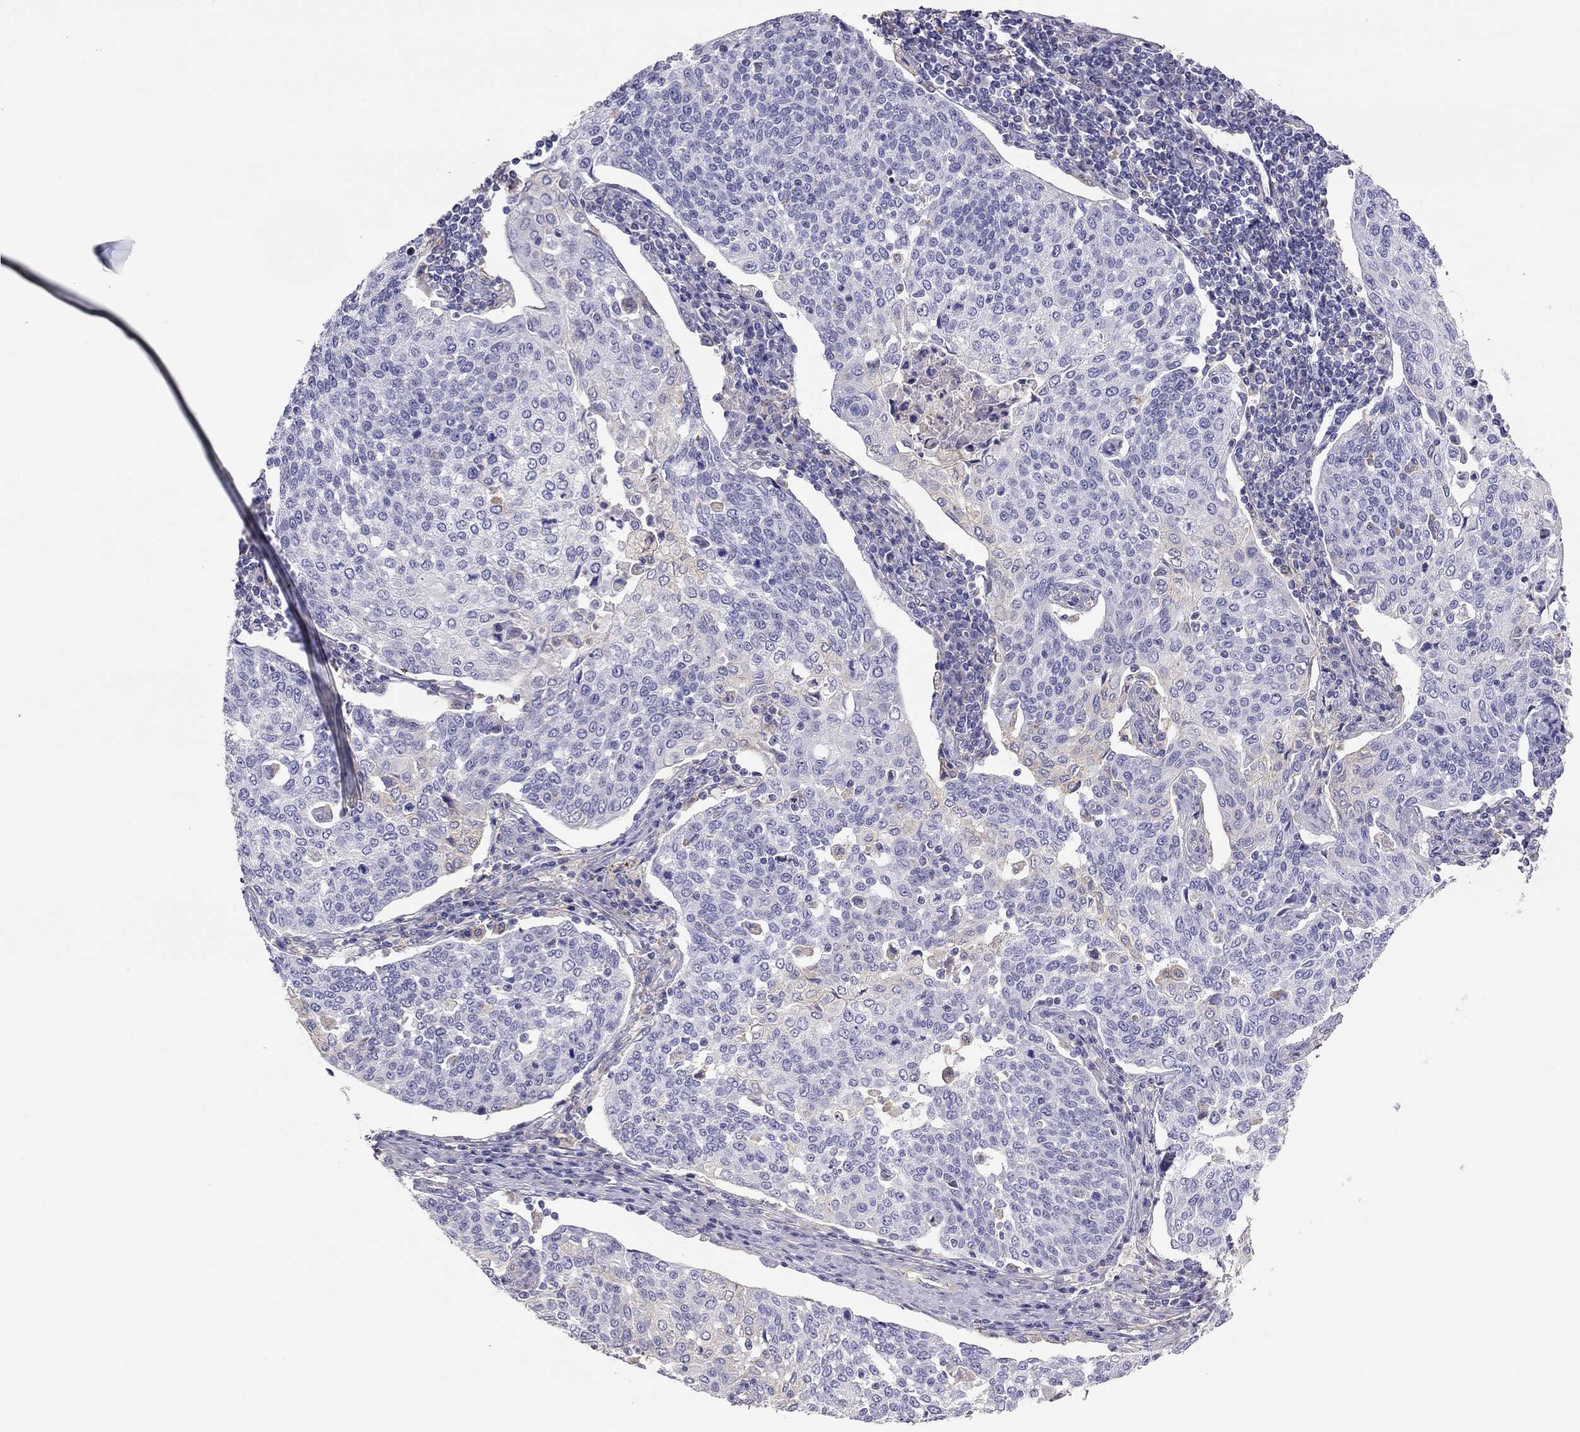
{"staining": {"intensity": "negative", "quantity": "none", "location": "none"}, "tissue": "cervical cancer", "cell_type": "Tumor cells", "image_type": "cancer", "snomed": [{"axis": "morphology", "description": "Squamous cell carcinoma, NOS"}, {"axis": "topography", "description": "Cervix"}], "caption": "Human cervical squamous cell carcinoma stained for a protein using immunohistochemistry displays no positivity in tumor cells.", "gene": "ALOX15B", "patient": {"sex": "female", "age": 34}}